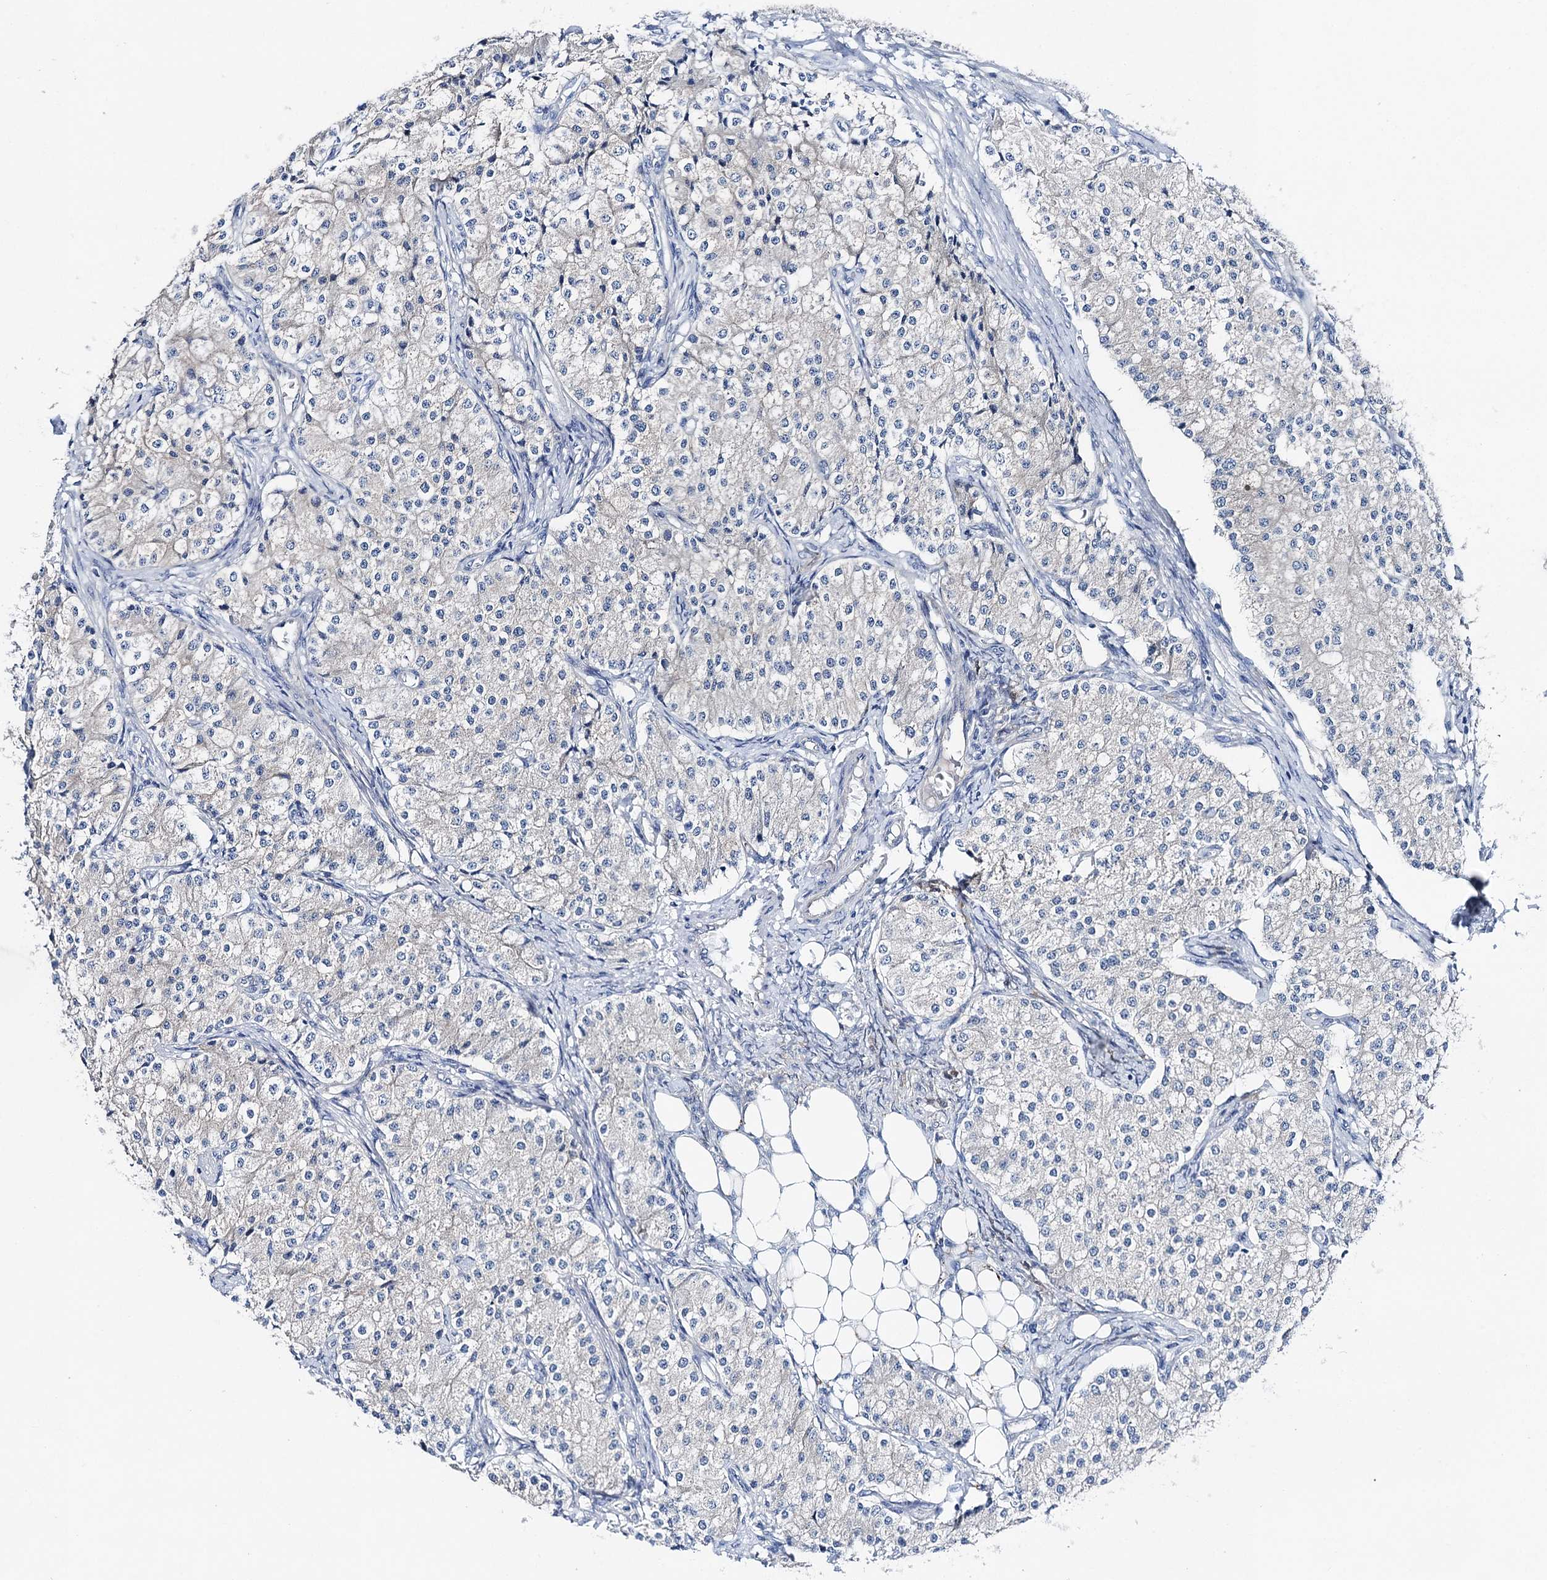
{"staining": {"intensity": "negative", "quantity": "none", "location": "none"}, "tissue": "carcinoid", "cell_type": "Tumor cells", "image_type": "cancer", "snomed": [{"axis": "morphology", "description": "Carcinoid, malignant, NOS"}, {"axis": "topography", "description": "Colon"}], "caption": "Immunohistochemistry of carcinoid demonstrates no positivity in tumor cells. (DAB immunohistochemistry visualized using brightfield microscopy, high magnification).", "gene": "SHROOM1", "patient": {"sex": "female", "age": 52}}